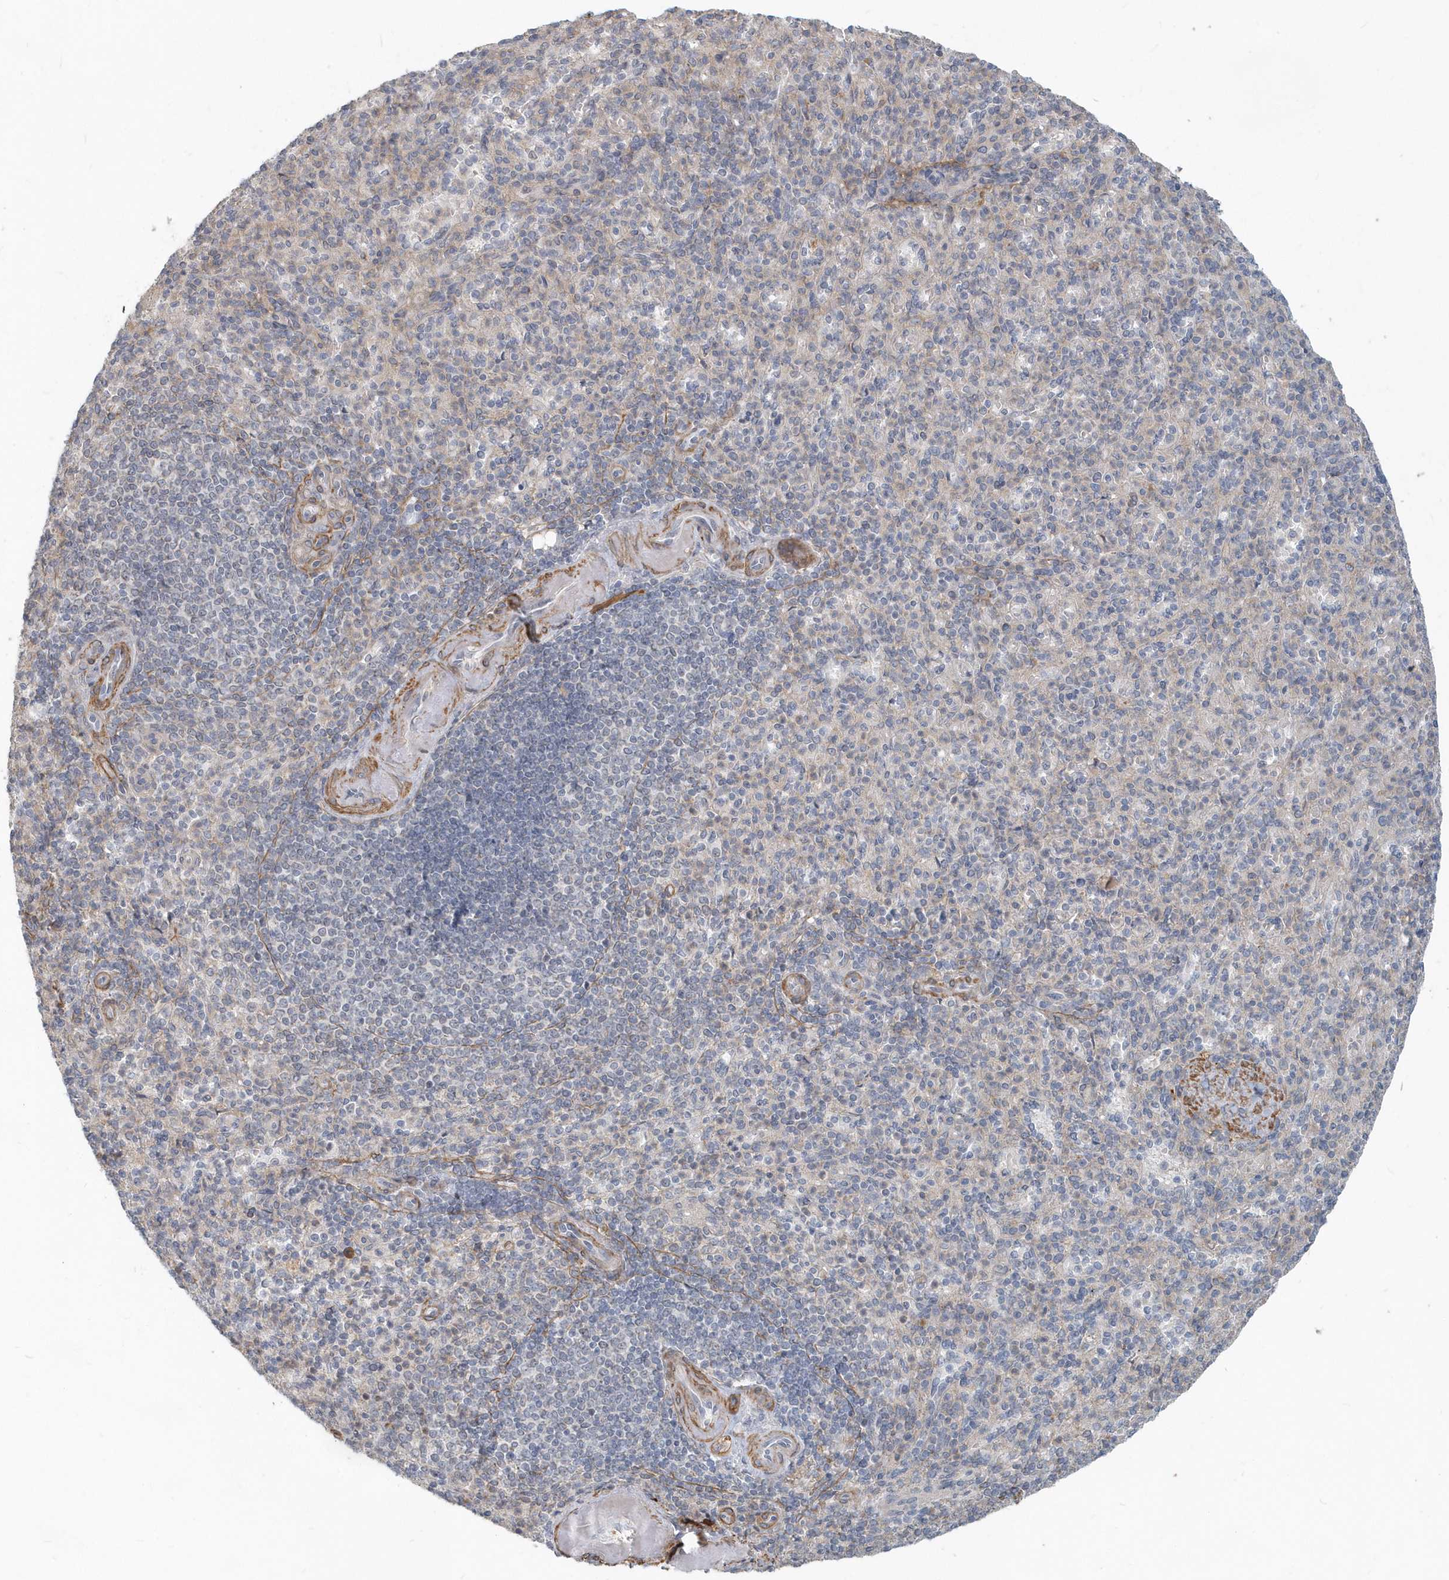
{"staining": {"intensity": "negative", "quantity": "none", "location": "none"}, "tissue": "spleen", "cell_type": "Cells in red pulp", "image_type": "normal", "snomed": [{"axis": "morphology", "description": "Normal tissue, NOS"}, {"axis": "topography", "description": "Spleen"}], "caption": "Micrograph shows no significant protein staining in cells in red pulp of benign spleen. (DAB immunohistochemistry (IHC) with hematoxylin counter stain).", "gene": "NAPB", "patient": {"sex": "female", "age": 74}}